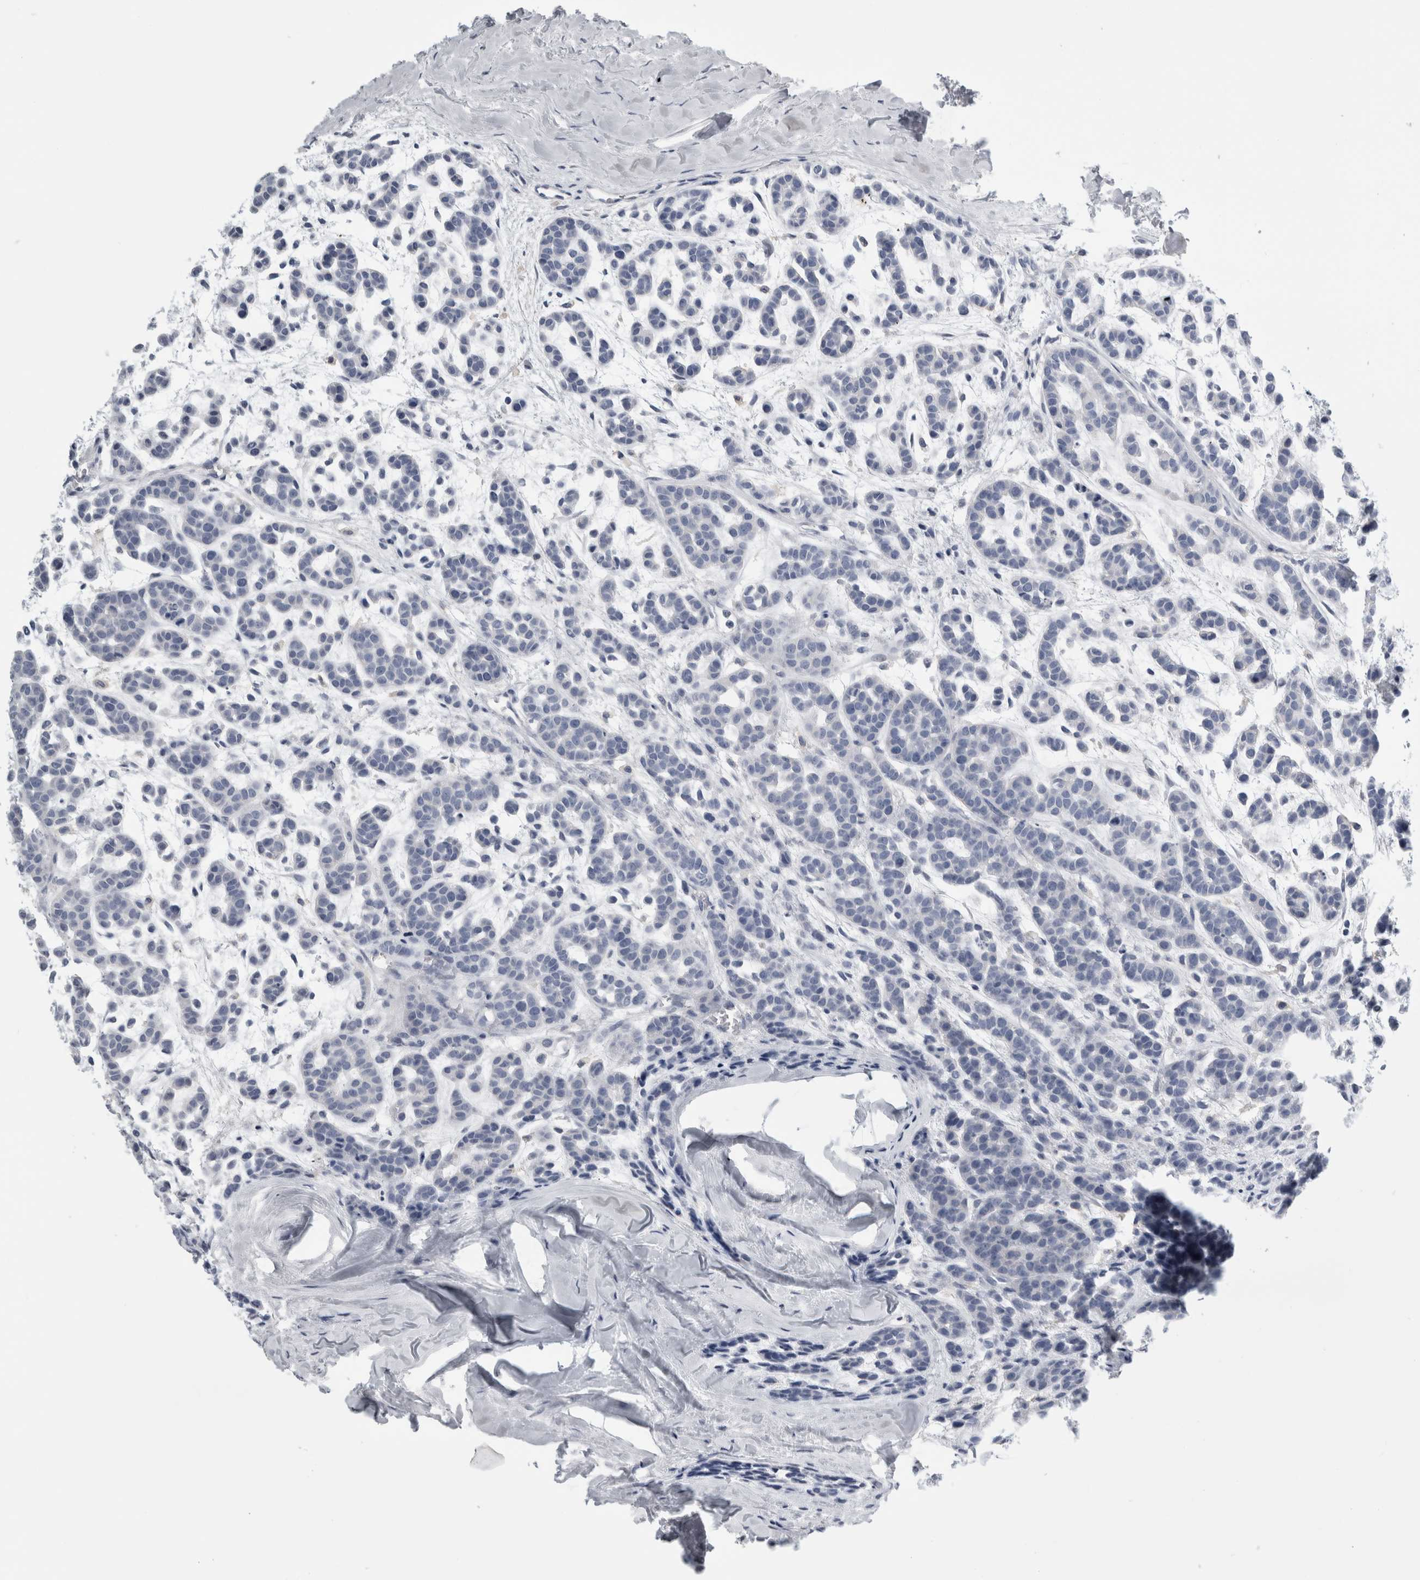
{"staining": {"intensity": "negative", "quantity": "none", "location": "none"}, "tissue": "head and neck cancer", "cell_type": "Tumor cells", "image_type": "cancer", "snomed": [{"axis": "morphology", "description": "Adenocarcinoma, NOS"}, {"axis": "morphology", "description": "Adenoma, NOS"}, {"axis": "topography", "description": "Head-Neck"}], "caption": "Tumor cells are negative for protein expression in human adenoma (head and neck). (IHC, brightfield microscopy, high magnification).", "gene": "ANKFY1", "patient": {"sex": "female", "age": 55}}